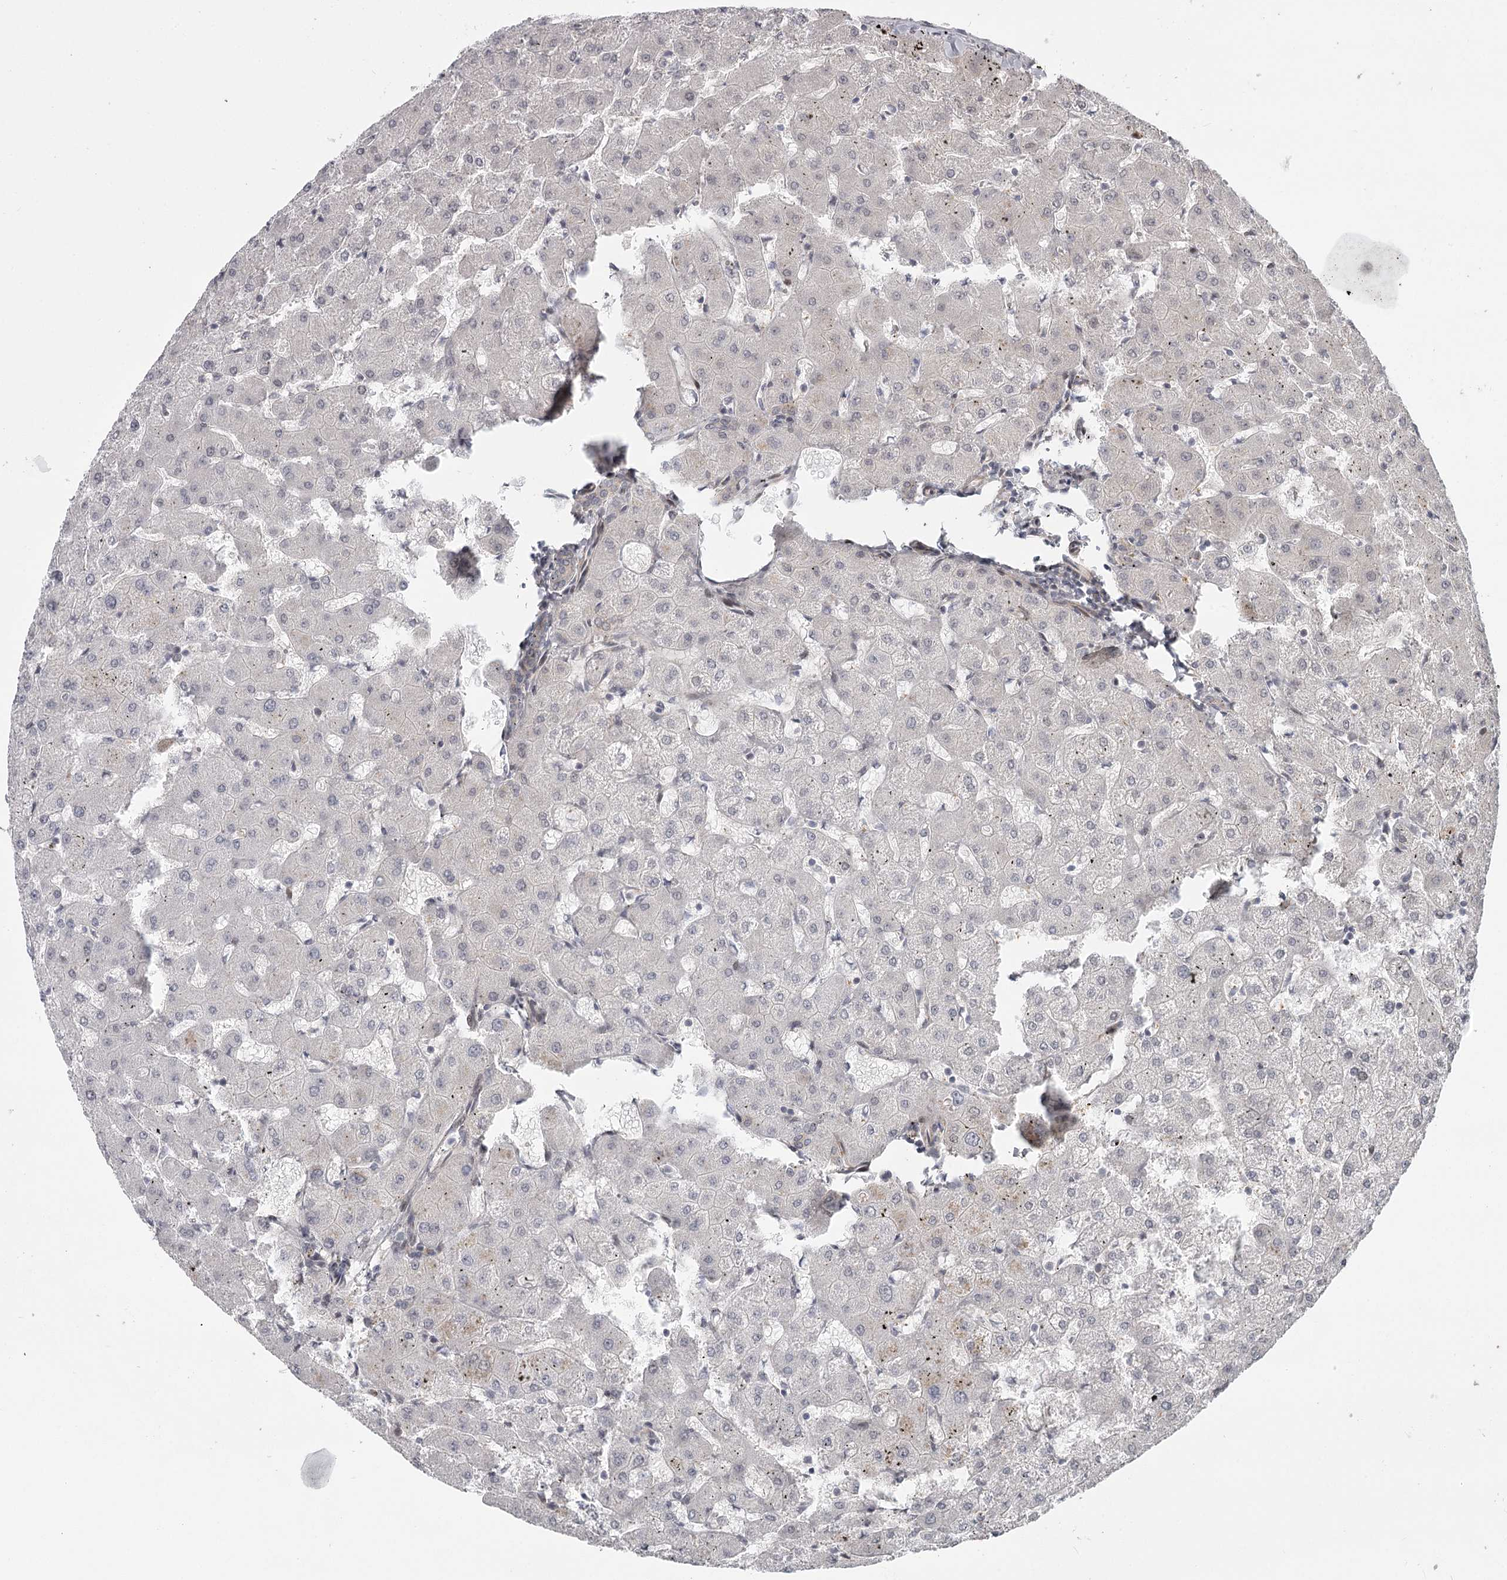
{"staining": {"intensity": "negative", "quantity": "none", "location": "none"}, "tissue": "liver", "cell_type": "Cholangiocytes", "image_type": "normal", "snomed": [{"axis": "morphology", "description": "Normal tissue, NOS"}, {"axis": "topography", "description": "Liver"}], "caption": "Immunohistochemistry micrograph of unremarkable human liver stained for a protein (brown), which reveals no positivity in cholangiocytes. (Brightfield microscopy of DAB (3,3'-diaminobenzidine) immunohistochemistry (IHC) at high magnification).", "gene": "CCNG2", "patient": {"sex": "female", "age": 63}}